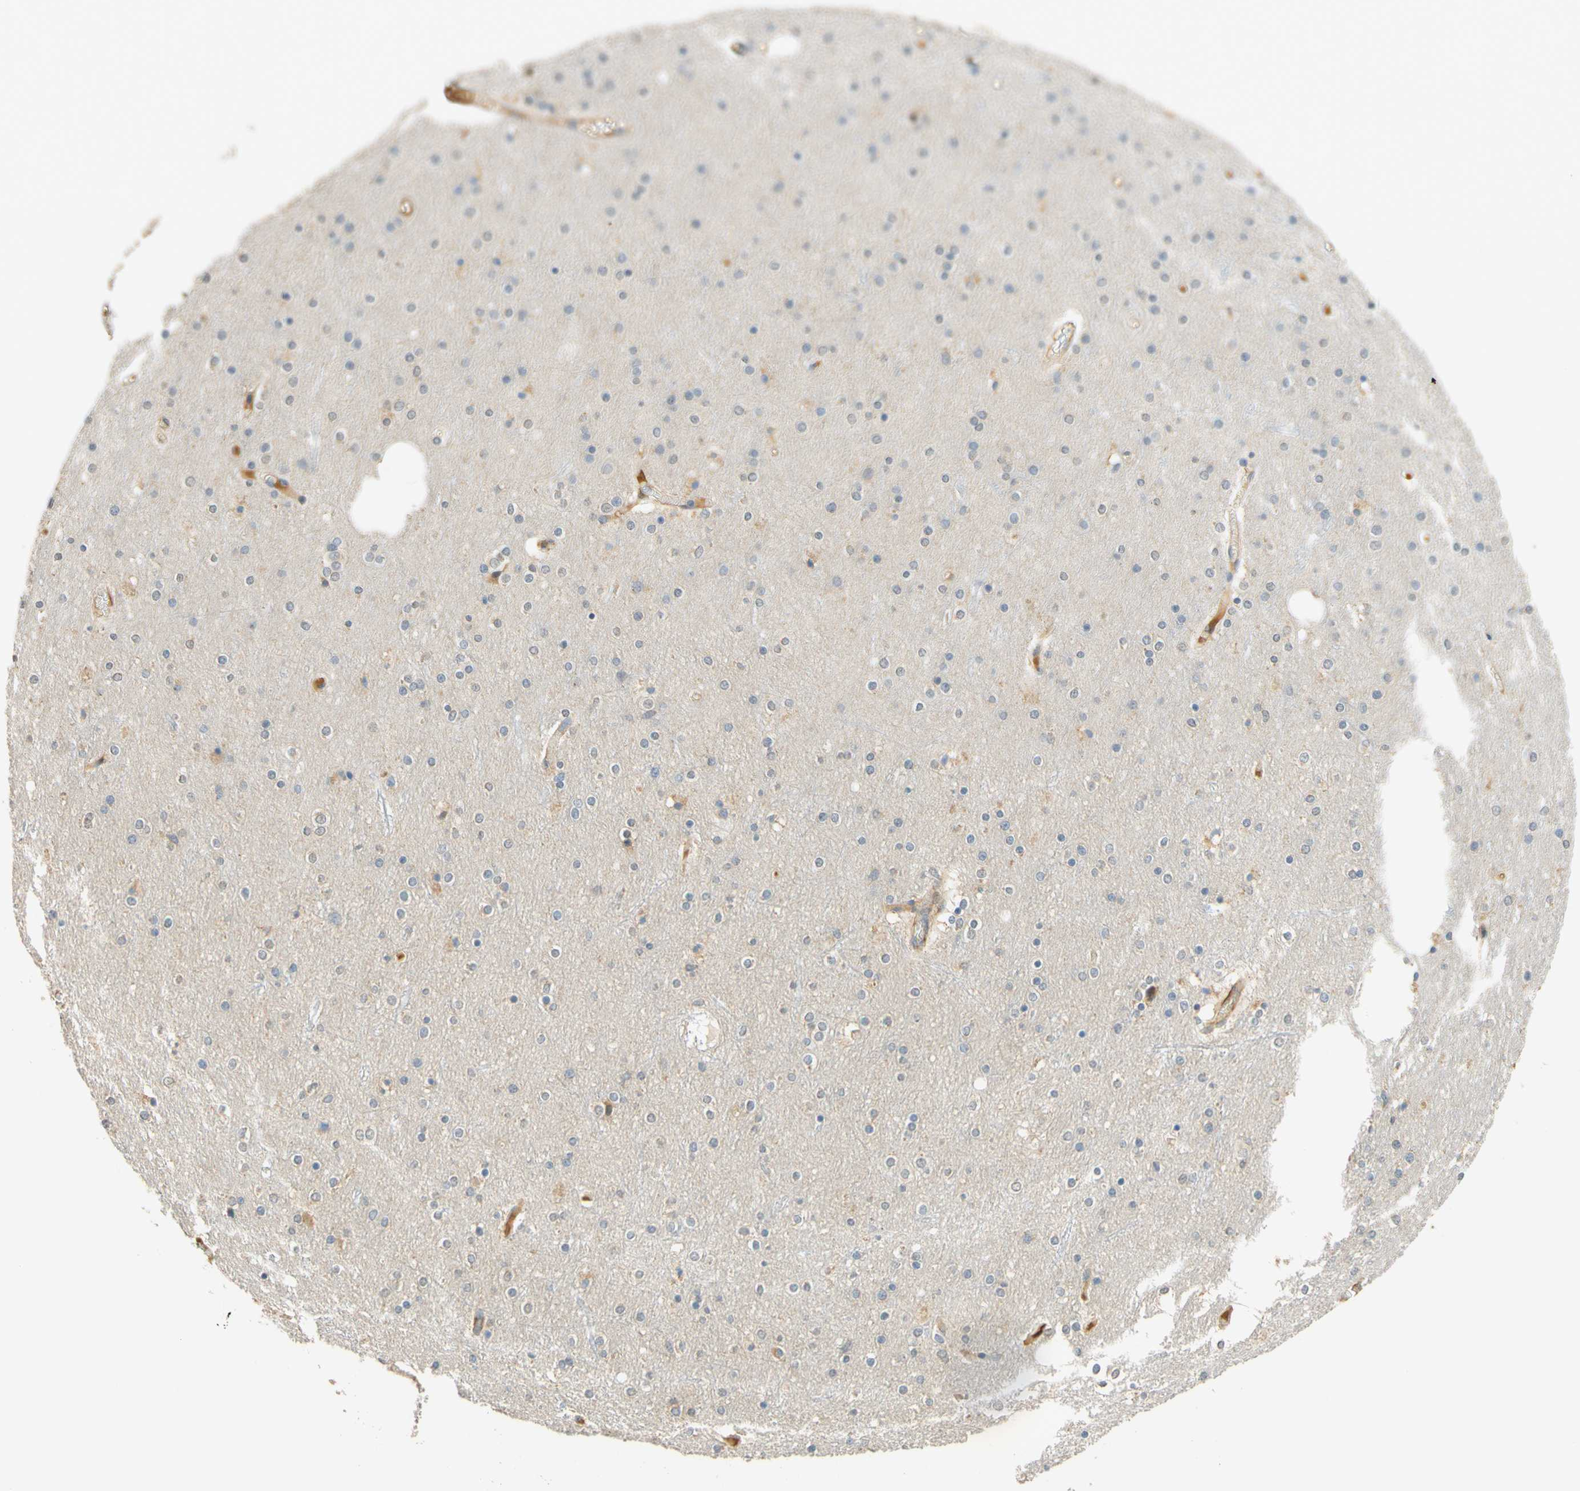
{"staining": {"intensity": "moderate", "quantity": "<25%", "location": "cytoplasmic/membranous"}, "tissue": "cerebral cortex", "cell_type": "Endothelial cells", "image_type": "normal", "snomed": [{"axis": "morphology", "description": "Normal tissue, NOS"}, {"axis": "topography", "description": "Cerebral cortex"}], "caption": "Immunohistochemistry (IHC) of normal cerebral cortex shows low levels of moderate cytoplasmic/membranous staining in about <25% of endothelial cells.", "gene": "ENTREP2", "patient": {"sex": "female", "age": 54}}